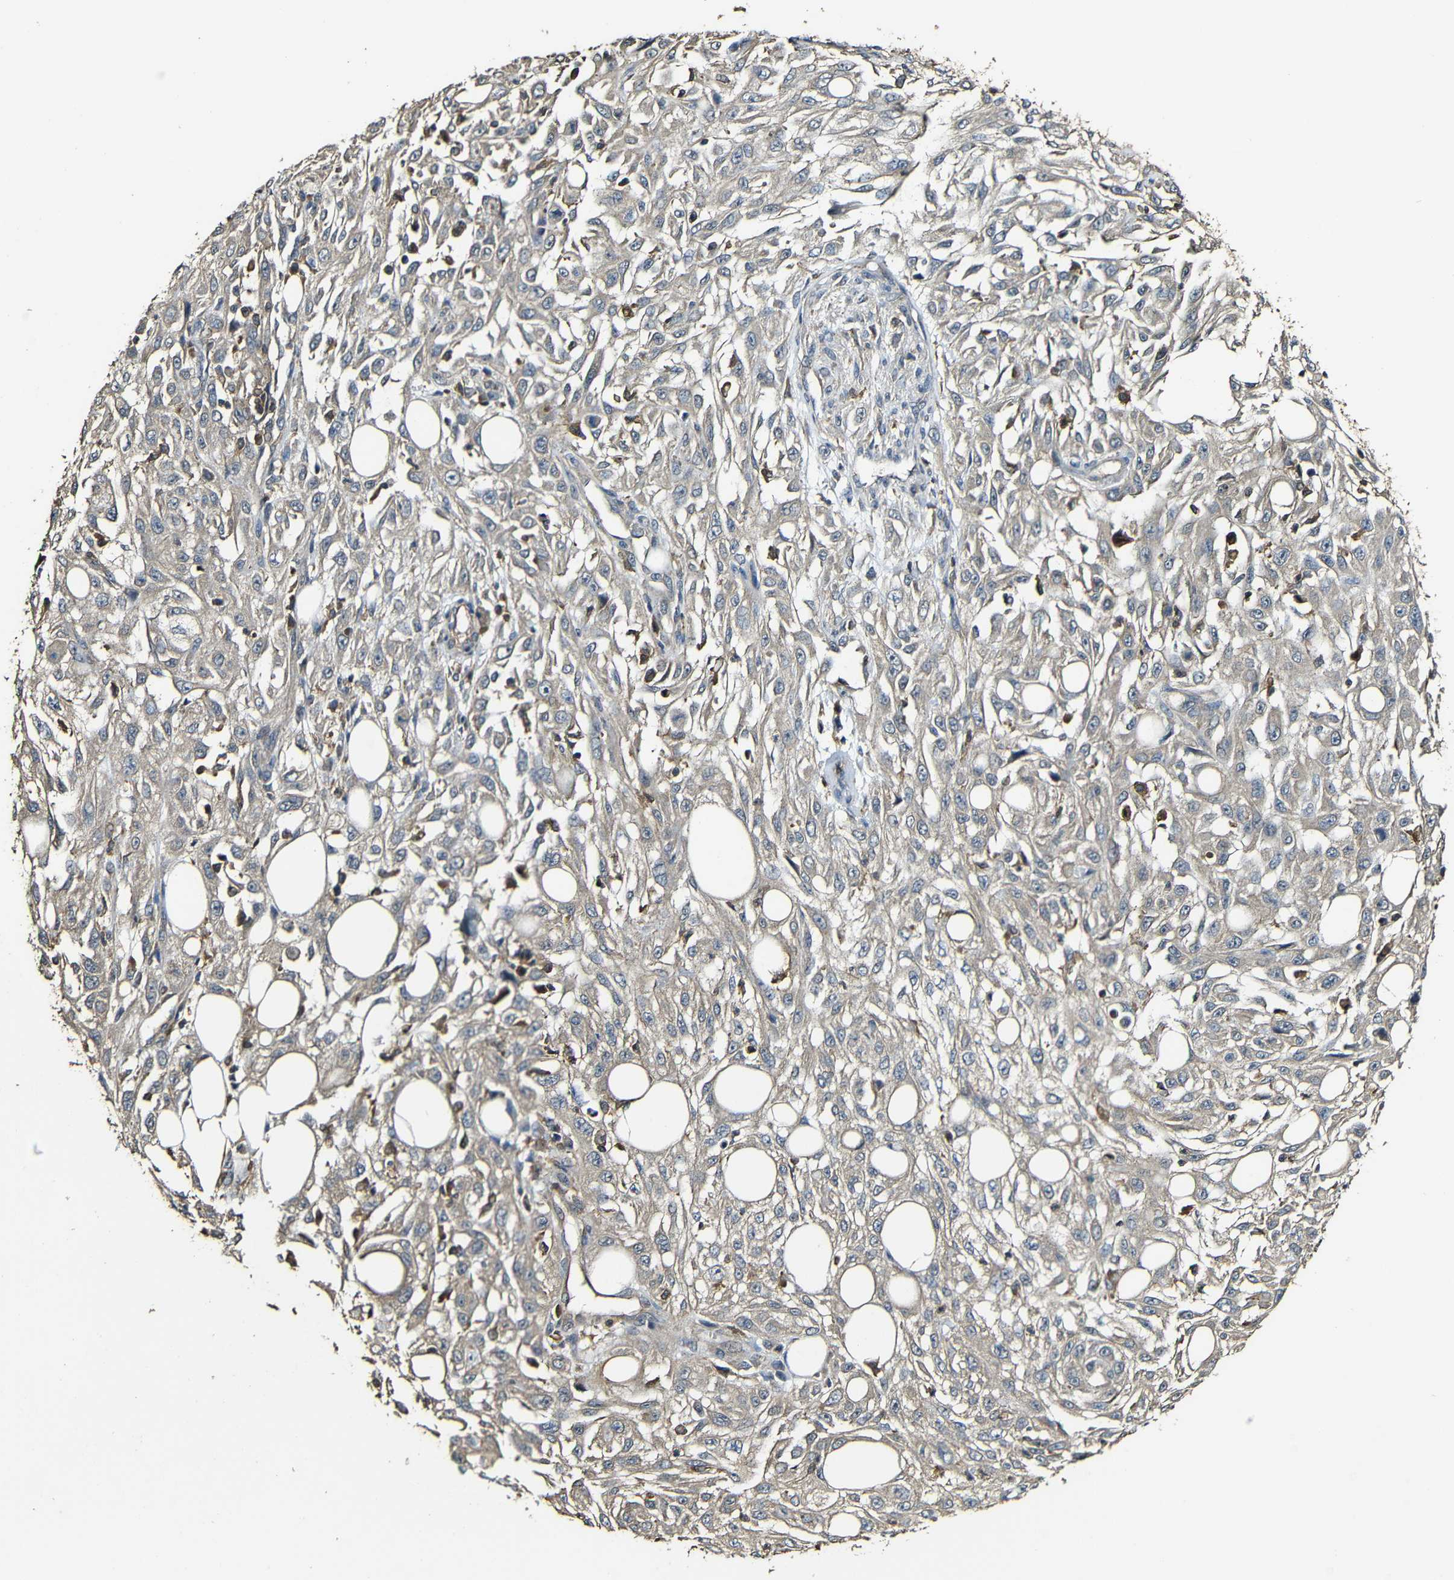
{"staining": {"intensity": "weak", "quantity": ">75%", "location": "cytoplasmic/membranous"}, "tissue": "skin cancer", "cell_type": "Tumor cells", "image_type": "cancer", "snomed": [{"axis": "morphology", "description": "Squamous cell carcinoma, NOS"}, {"axis": "topography", "description": "Skin"}], "caption": "Tumor cells show weak cytoplasmic/membranous positivity in approximately >75% of cells in squamous cell carcinoma (skin). The staining is performed using DAB (3,3'-diaminobenzidine) brown chromogen to label protein expression. The nuclei are counter-stained blue using hematoxylin.", "gene": "CASP8", "patient": {"sex": "male", "age": 75}}